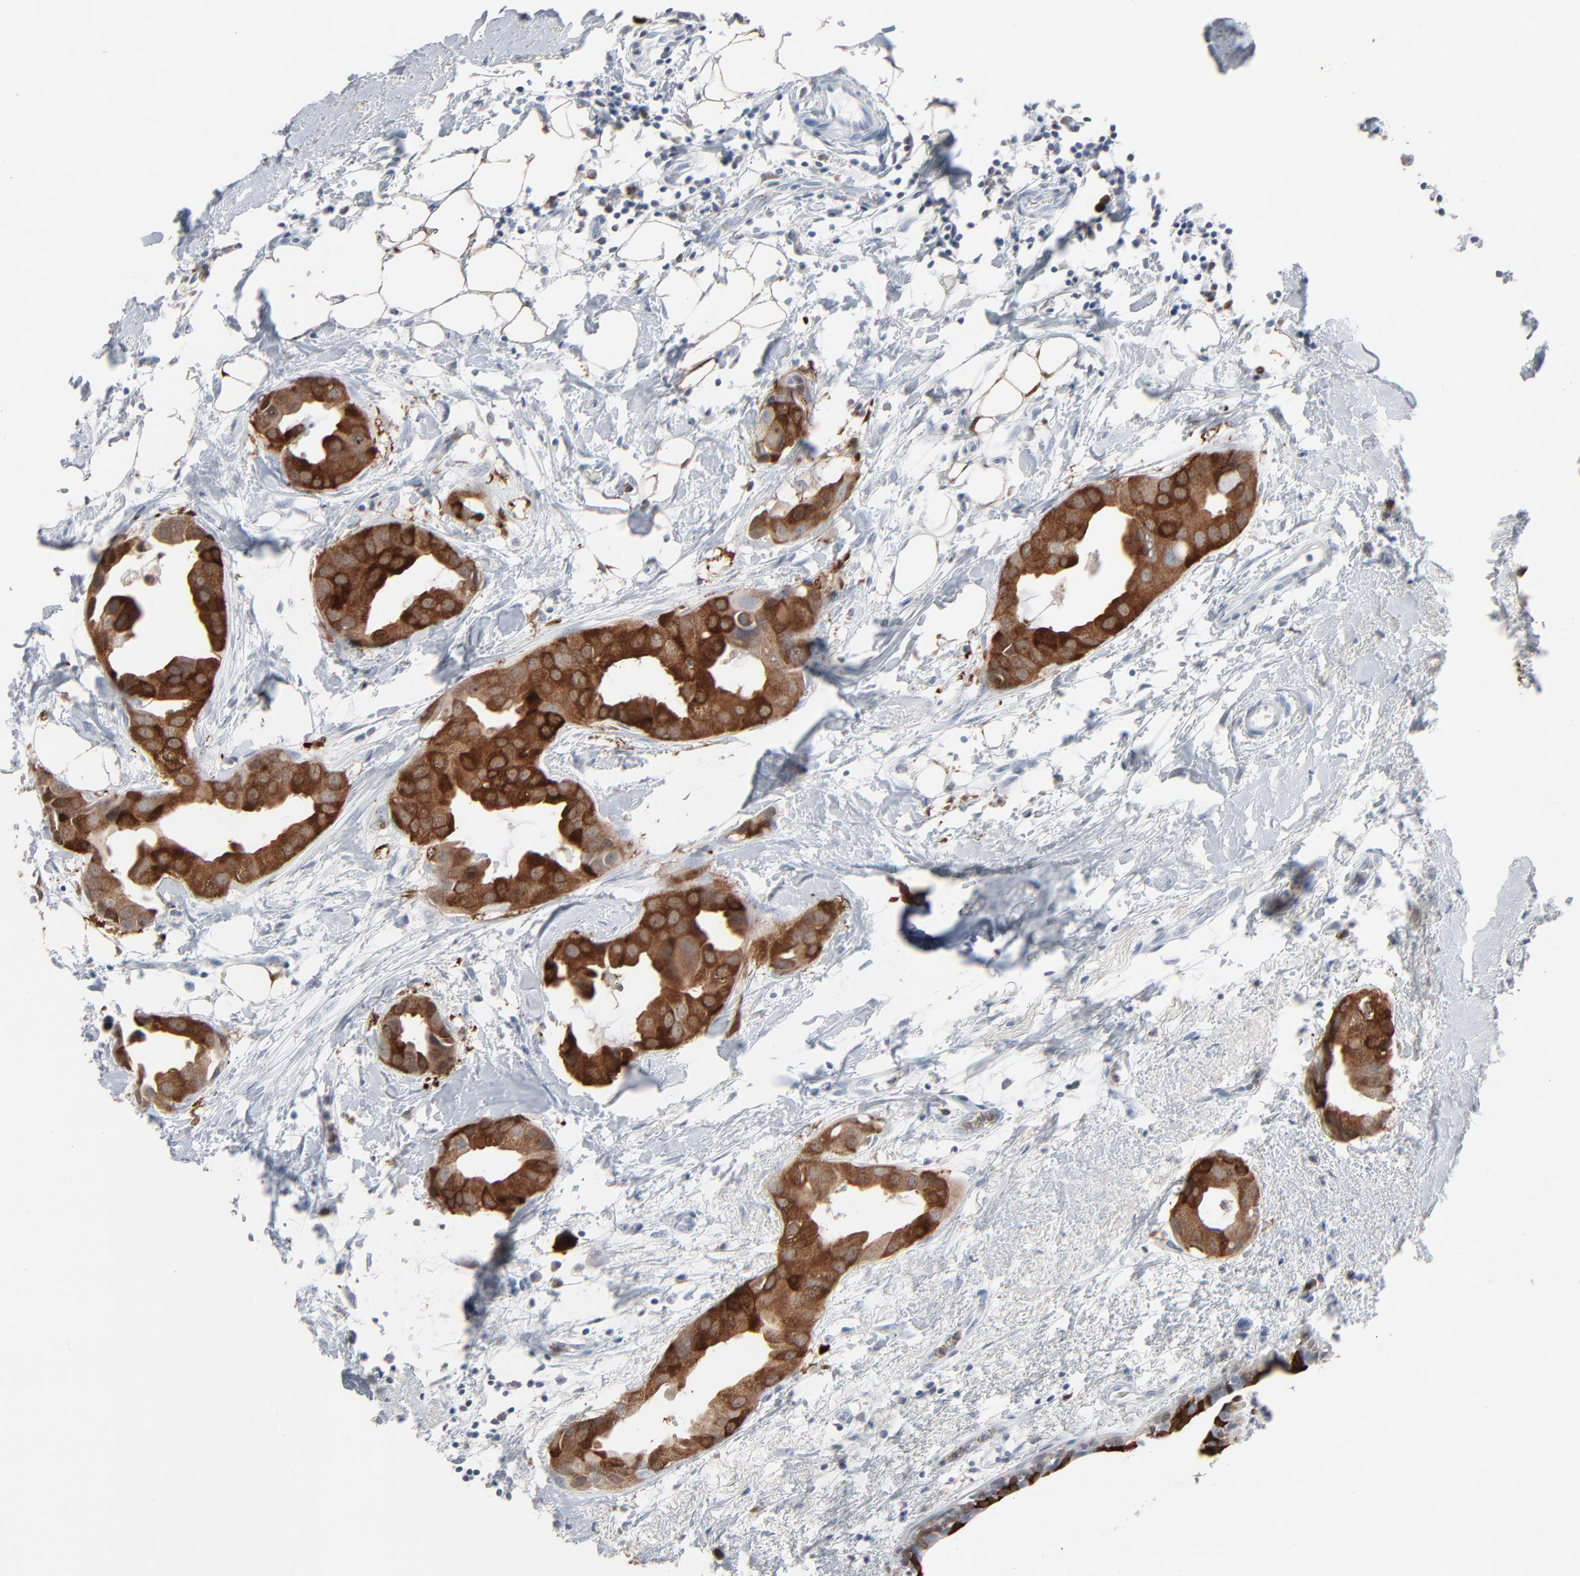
{"staining": {"intensity": "strong", "quantity": ">75%", "location": "cytoplasmic/membranous"}, "tissue": "breast cancer", "cell_type": "Tumor cells", "image_type": "cancer", "snomed": [{"axis": "morphology", "description": "Duct carcinoma"}, {"axis": "topography", "description": "Breast"}], "caption": "Immunohistochemistry (IHC) staining of breast cancer (infiltrating ductal carcinoma), which displays high levels of strong cytoplasmic/membranous positivity in about >75% of tumor cells indicating strong cytoplasmic/membranous protein expression. The staining was performed using DAB (3,3'-diaminobenzidine) (brown) for protein detection and nuclei were counterstained in hematoxylin (blue).", "gene": "PHGDH", "patient": {"sex": "female", "age": 40}}